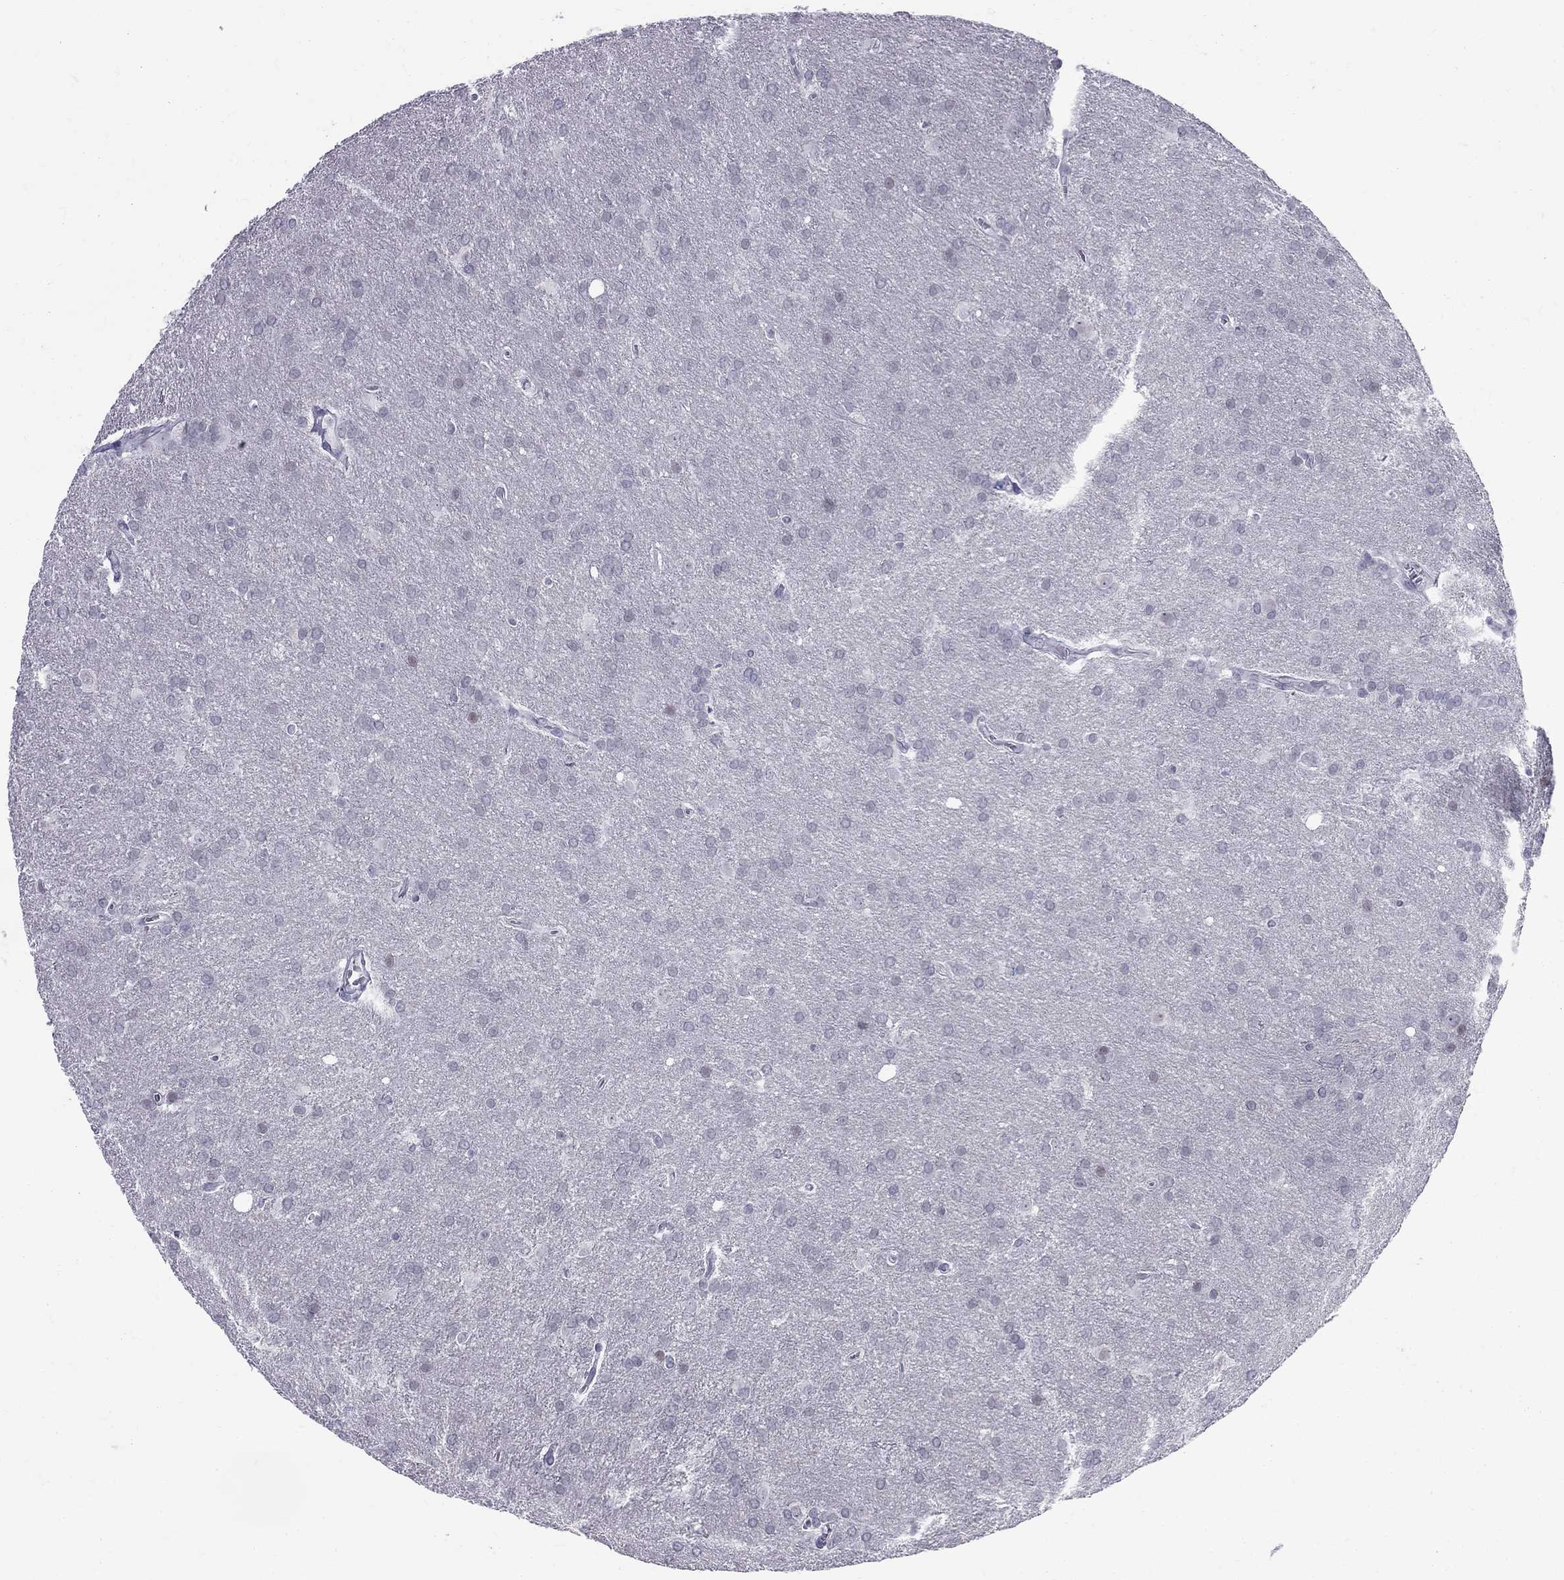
{"staining": {"intensity": "negative", "quantity": "none", "location": "none"}, "tissue": "glioma", "cell_type": "Tumor cells", "image_type": "cancer", "snomed": [{"axis": "morphology", "description": "Glioma, malignant, Low grade"}, {"axis": "topography", "description": "Brain"}], "caption": "This is a micrograph of IHC staining of glioma, which shows no positivity in tumor cells. (DAB (3,3'-diaminobenzidine) IHC, high magnification).", "gene": "MUC15", "patient": {"sex": "female", "age": 32}}